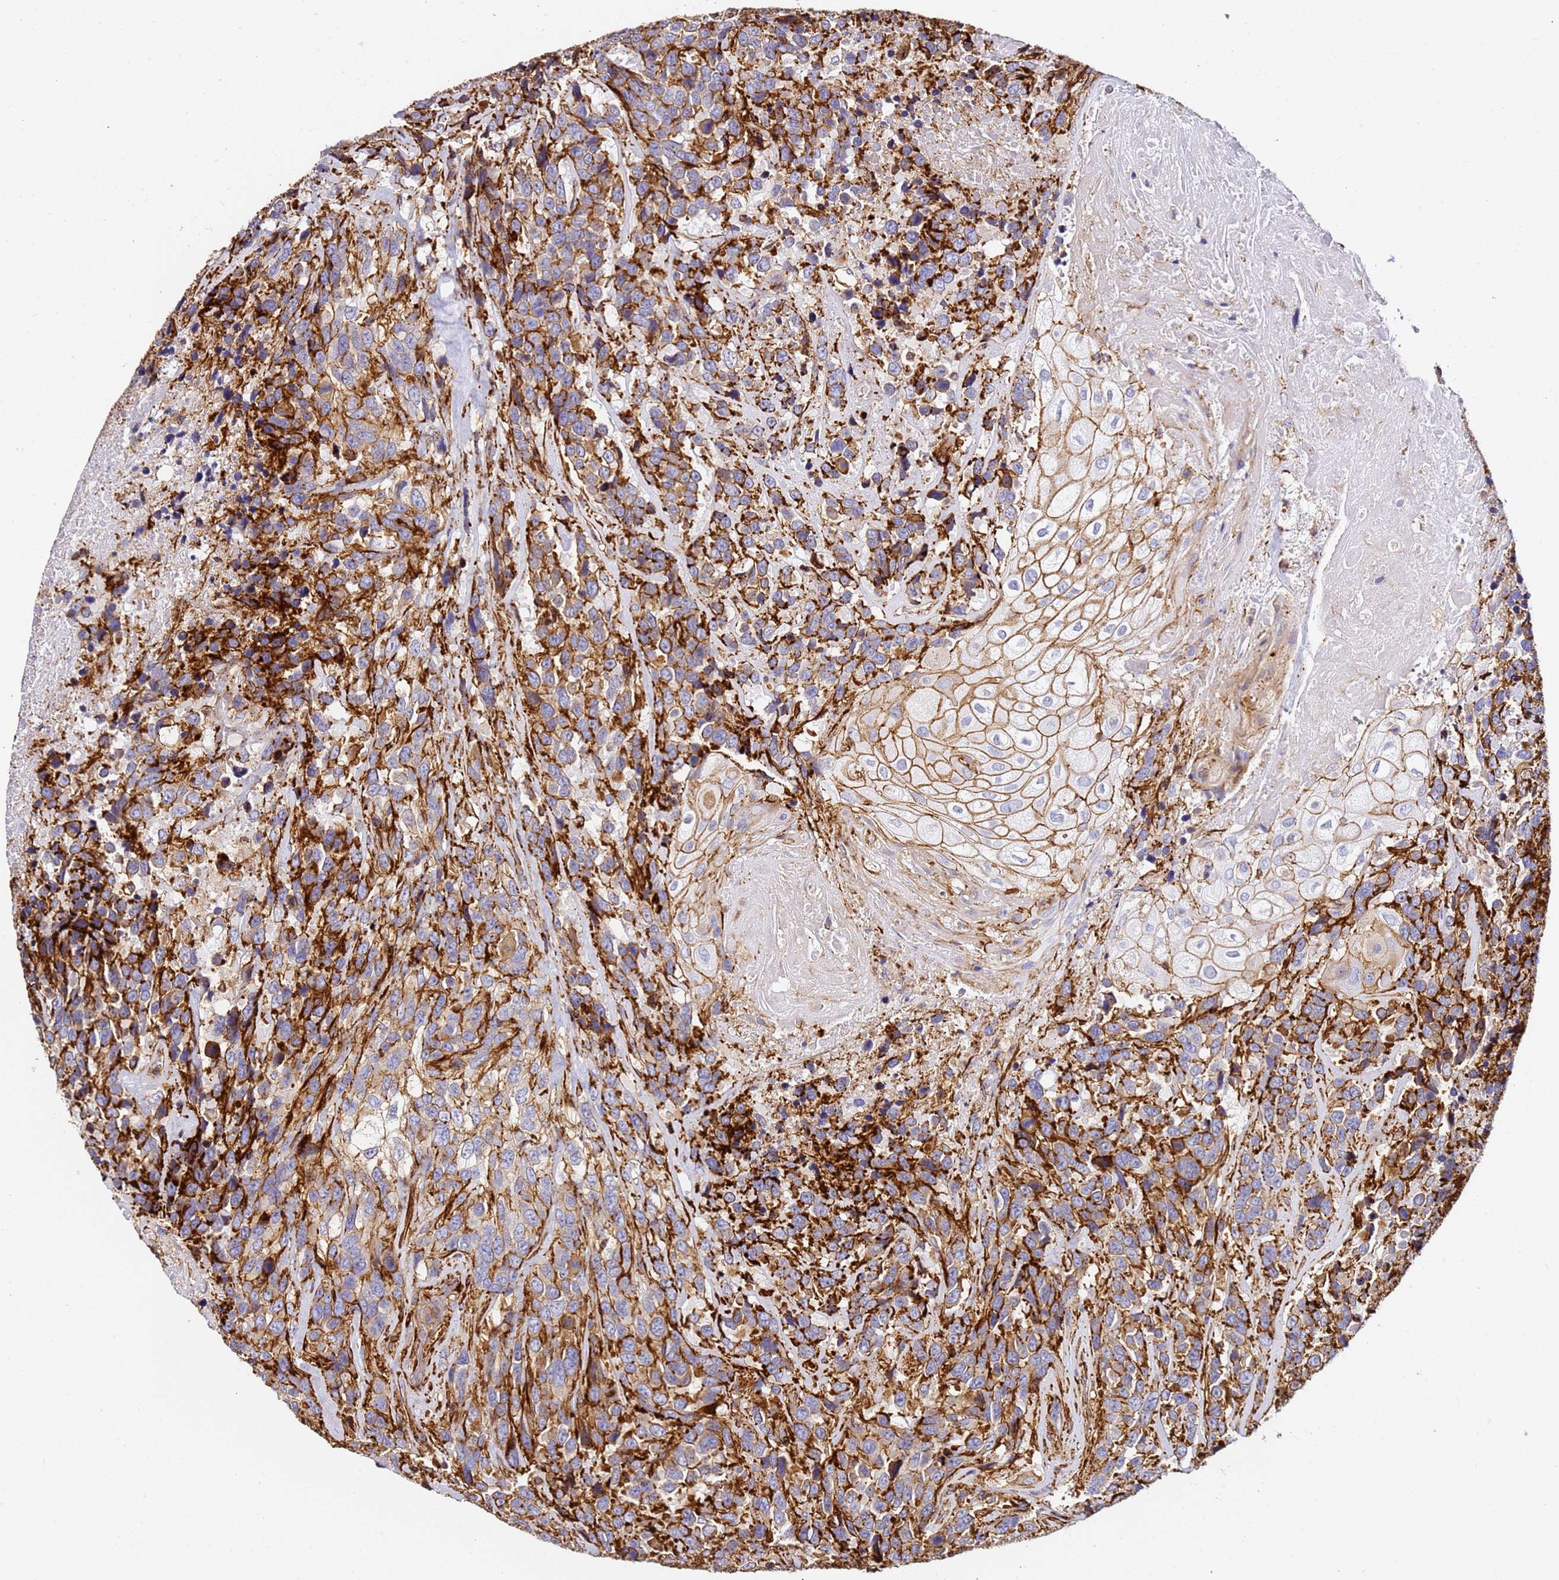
{"staining": {"intensity": "strong", "quantity": "25%-75%", "location": "cytoplasmic/membranous"}, "tissue": "urothelial cancer", "cell_type": "Tumor cells", "image_type": "cancer", "snomed": [{"axis": "morphology", "description": "Urothelial carcinoma, High grade"}, {"axis": "topography", "description": "Urinary bladder"}], "caption": "The histopathology image exhibits immunohistochemical staining of urothelial carcinoma (high-grade). There is strong cytoplasmic/membranous staining is present in about 25%-75% of tumor cells.", "gene": "ZNF671", "patient": {"sex": "female", "age": 70}}